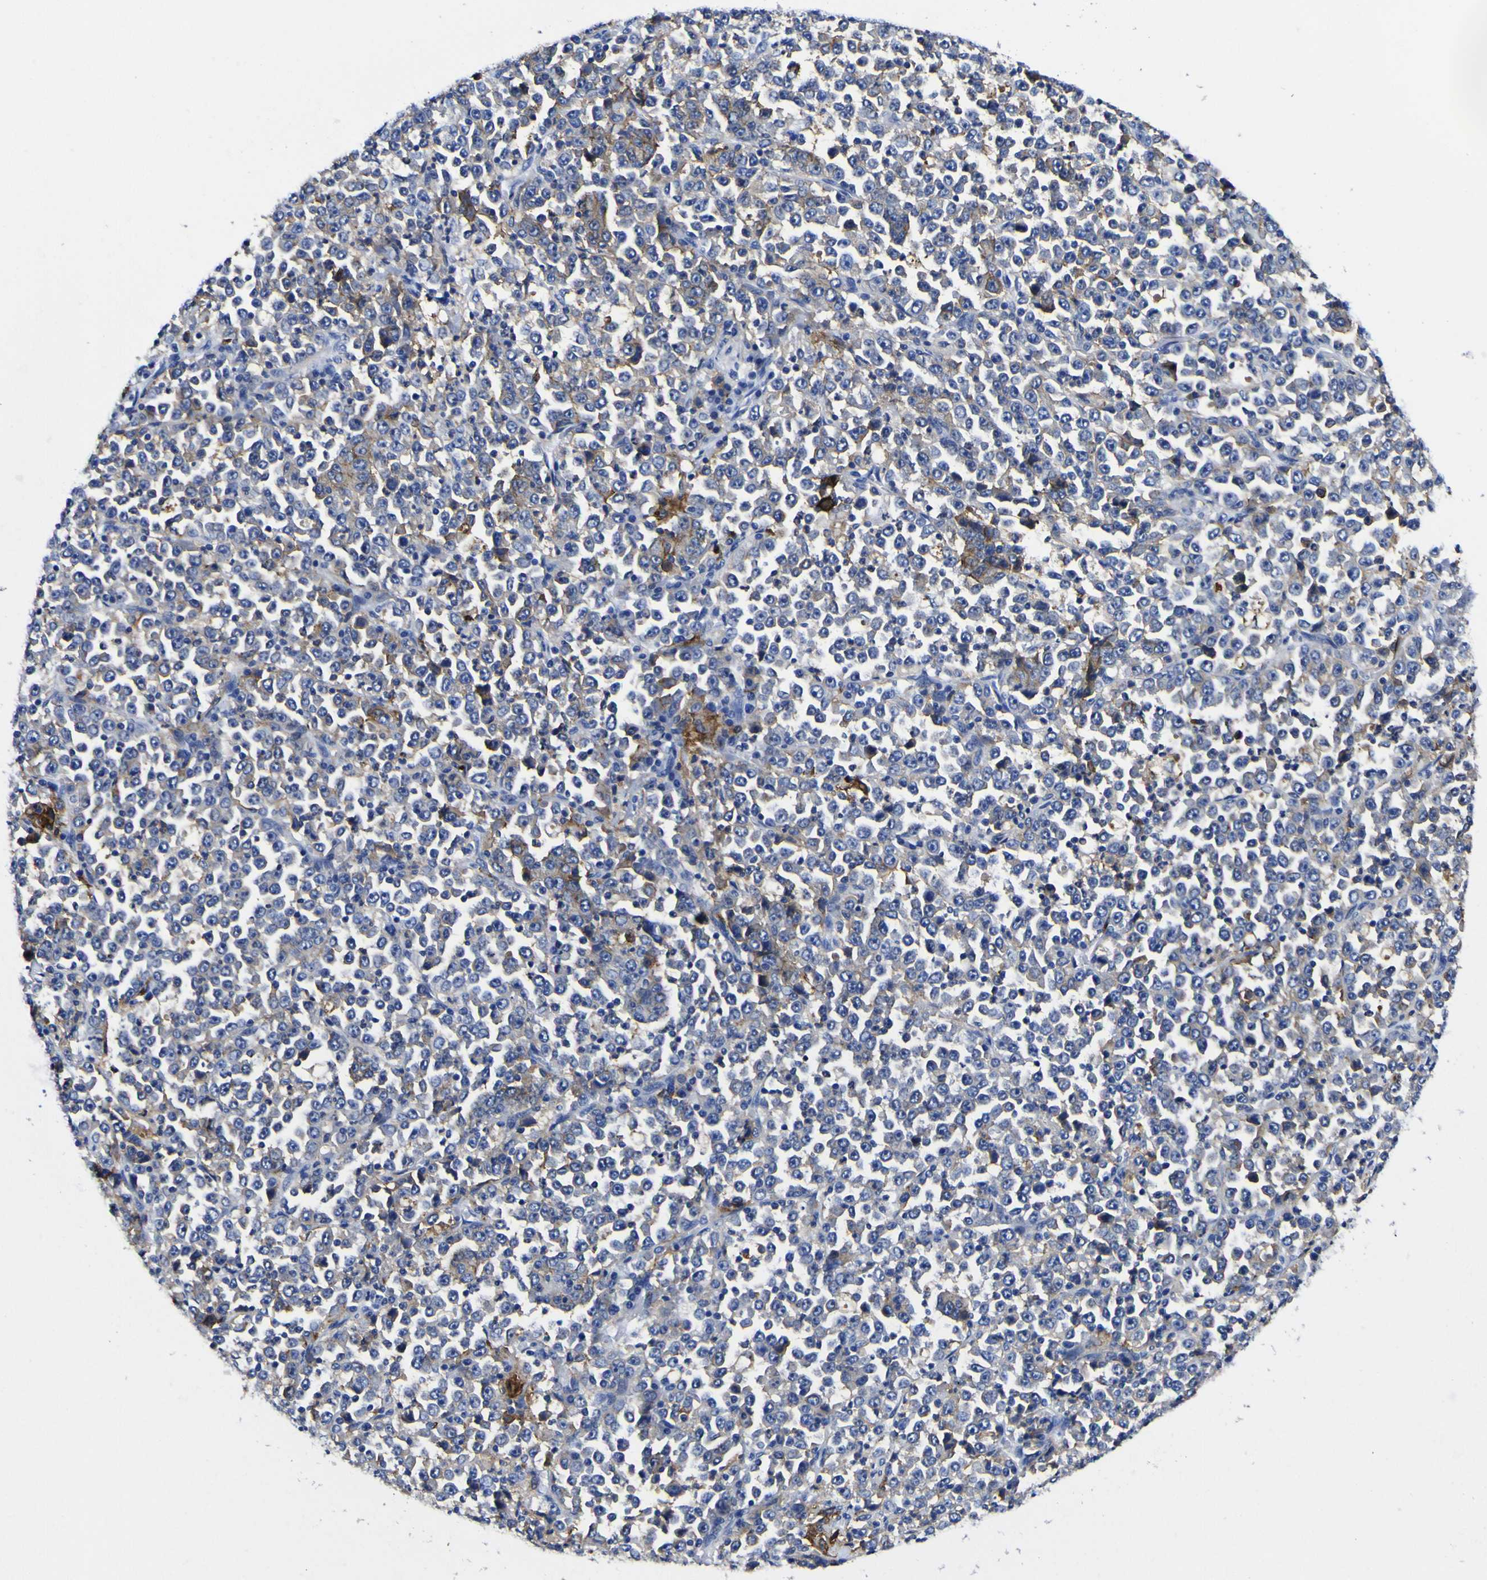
{"staining": {"intensity": "moderate", "quantity": "25%-75%", "location": "cytoplasmic/membranous"}, "tissue": "stomach cancer", "cell_type": "Tumor cells", "image_type": "cancer", "snomed": [{"axis": "morphology", "description": "Normal tissue, NOS"}, {"axis": "morphology", "description": "Adenocarcinoma, NOS"}, {"axis": "topography", "description": "Stomach, upper"}, {"axis": "topography", "description": "Stomach"}], "caption": "Immunohistochemistry (IHC) of human stomach cancer (adenocarcinoma) exhibits medium levels of moderate cytoplasmic/membranous positivity in about 25%-75% of tumor cells.", "gene": "HLA-DQA1", "patient": {"sex": "male", "age": 59}}